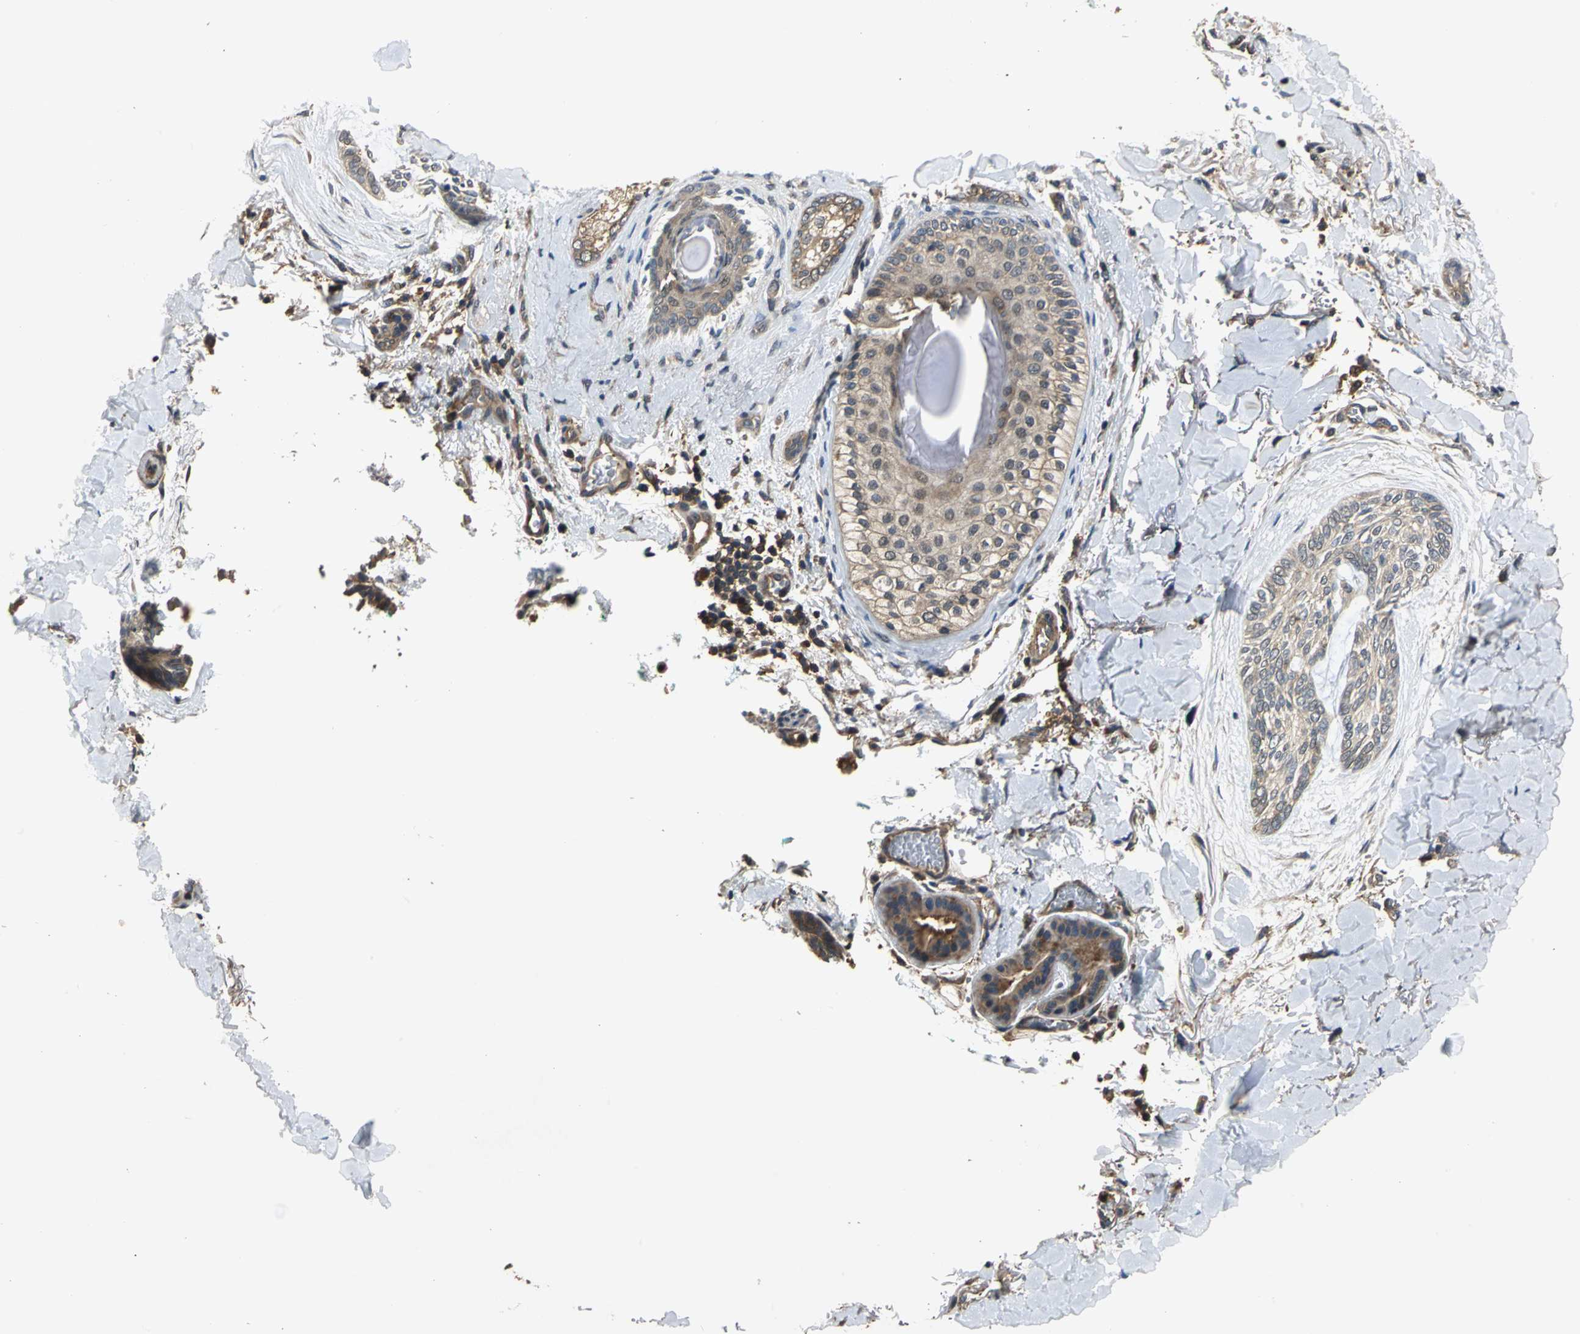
{"staining": {"intensity": "weak", "quantity": ">75%", "location": "cytoplasmic/membranous"}, "tissue": "skin cancer", "cell_type": "Tumor cells", "image_type": "cancer", "snomed": [{"axis": "morphology", "description": "Normal tissue, NOS"}, {"axis": "morphology", "description": "Basal cell carcinoma"}, {"axis": "topography", "description": "Skin"}], "caption": "Brown immunohistochemical staining in skin basal cell carcinoma reveals weak cytoplasmic/membranous staining in approximately >75% of tumor cells.", "gene": "EIF2B2", "patient": {"sex": "female", "age": 71}}